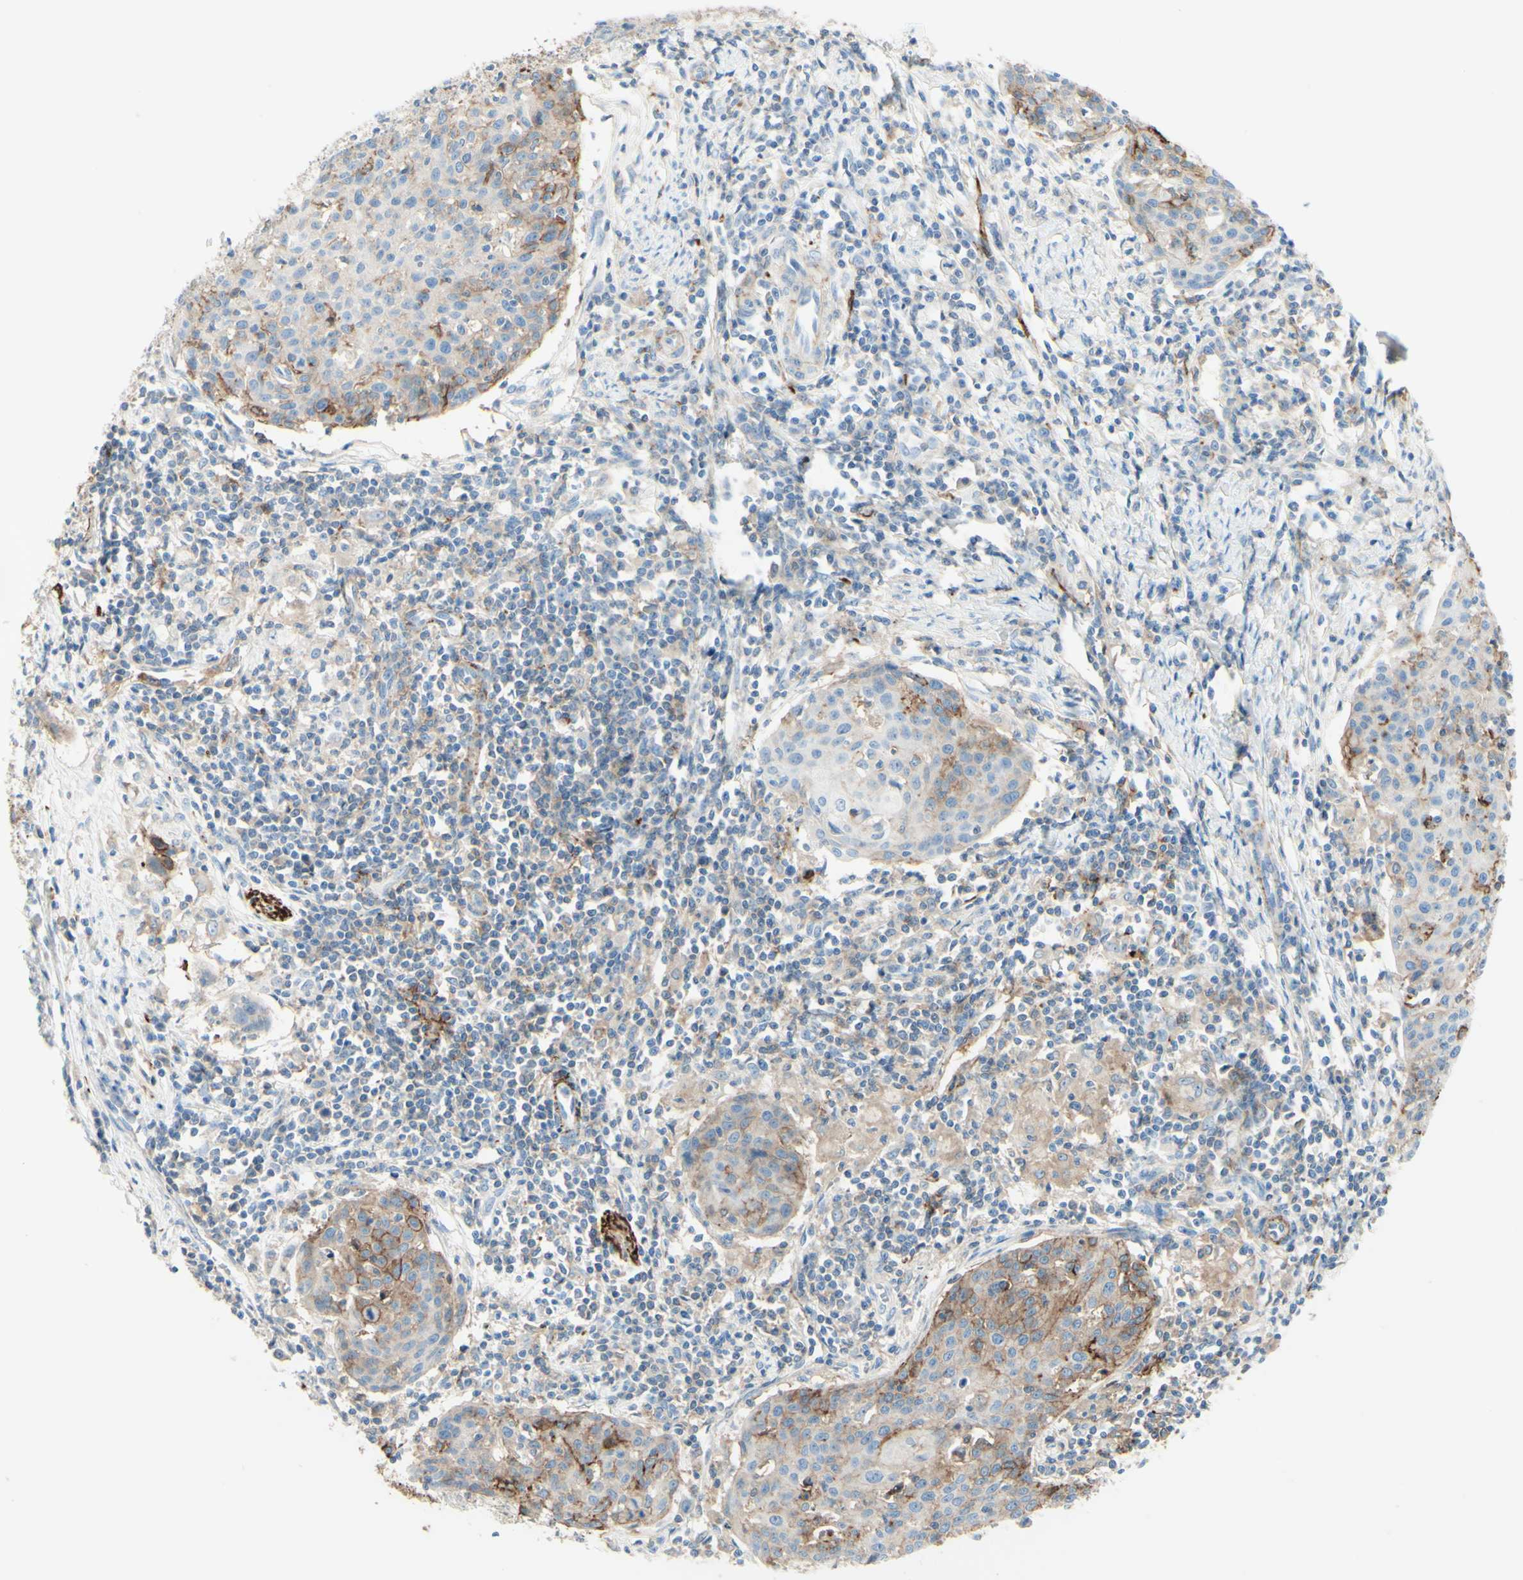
{"staining": {"intensity": "moderate", "quantity": "25%-75%", "location": "cytoplasmic/membranous"}, "tissue": "cervical cancer", "cell_type": "Tumor cells", "image_type": "cancer", "snomed": [{"axis": "morphology", "description": "Squamous cell carcinoma, NOS"}, {"axis": "topography", "description": "Cervix"}], "caption": "Immunohistochemical staining of human cervical cancer (squamous cell carcinoma) exhibits moderate cytoplasmic/membranous protein positivity in approximately 25%-75% of tumor cells. Using DAB (brown) and hematoxylin (blue) stains, captured at high magnification using brightfield microscopy.", "gene": "ALCAM", "patient": {"sex": "female", "age": 38}}